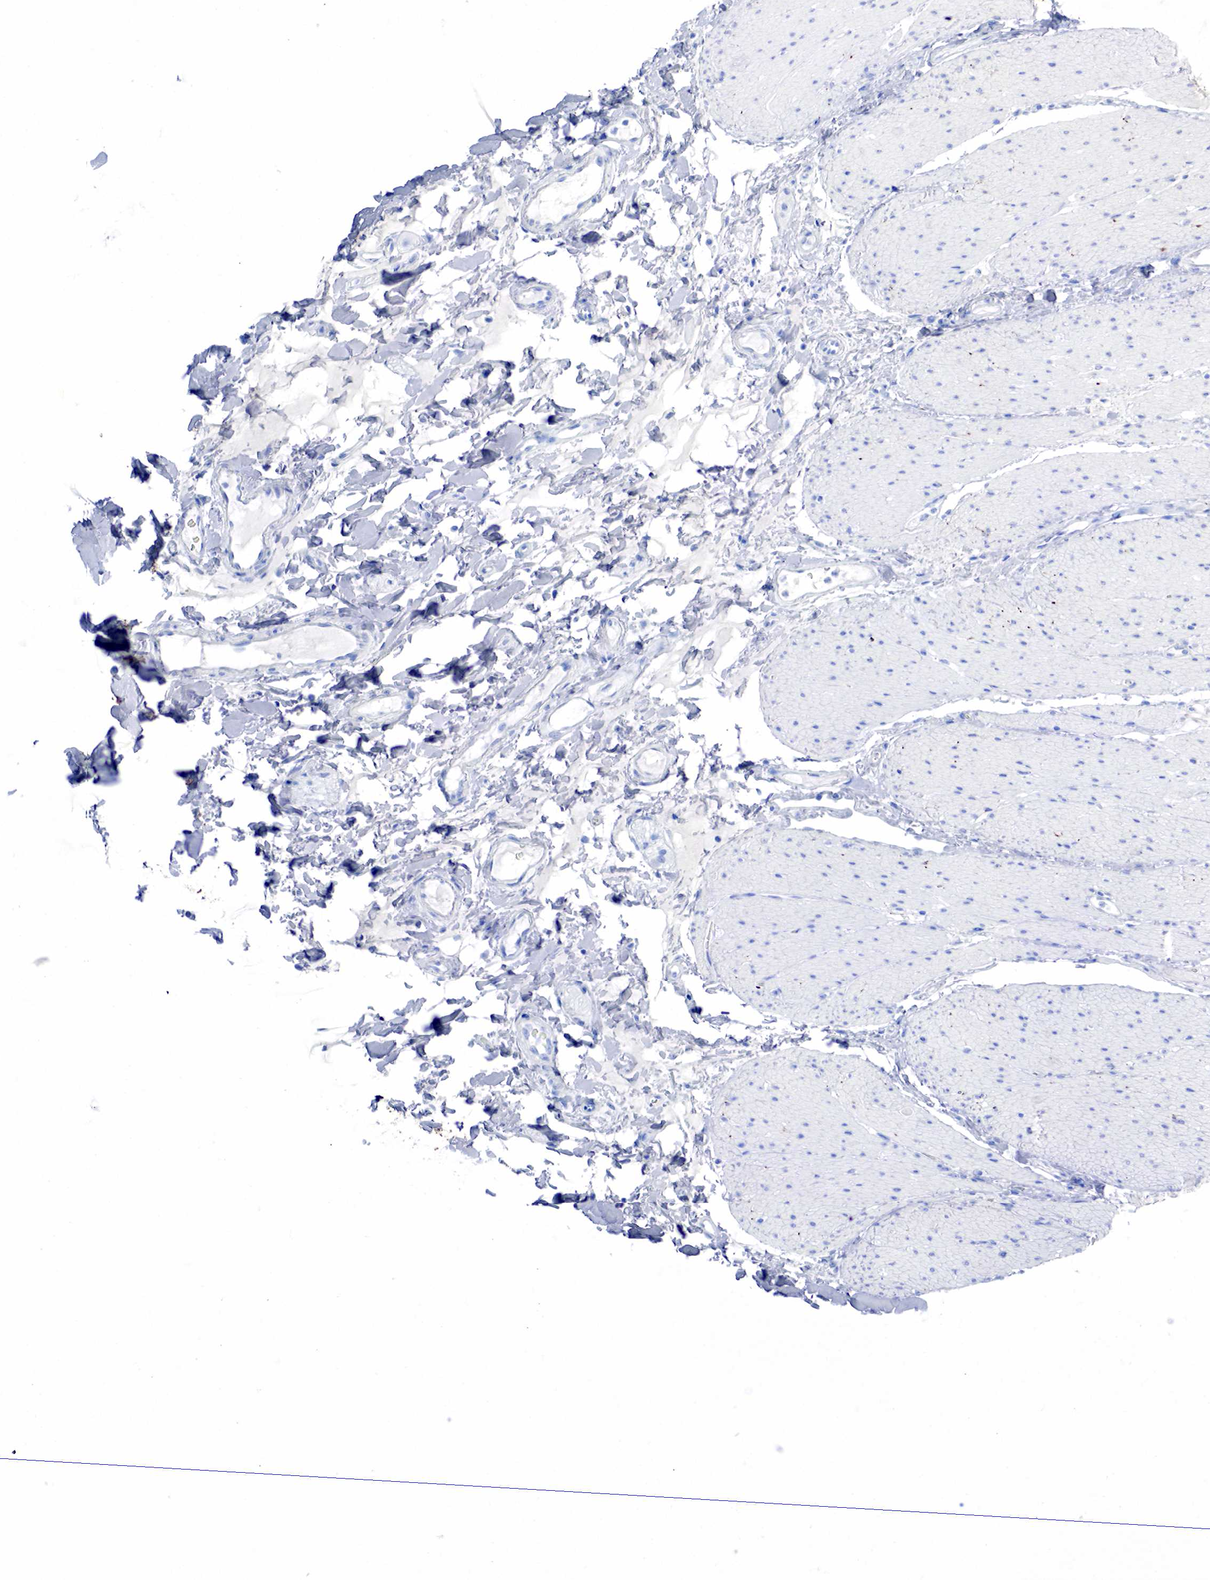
{"staining": {"intensity": "negative", "quantity": "none", "location": "none"}, "tissue": "adipose tissue", "cell_type": "Adipocytes", "image_type": "normal", "snomed": [{"axis": "morphology", "description": "Normal tissue, NOS"}, {"axis": "topography", "description": "Duodenum"}], "caption": "A histopathology image of human adipose tissue is negative for staining in adipocytes. The staining was performed using DAB to visualize the protein expression in brown, while the nuclei were stained in blue with hematoxylin (Magnification: 20x).", "gene": "KRT18", "patient": {"sex": "male", "age": 63}}